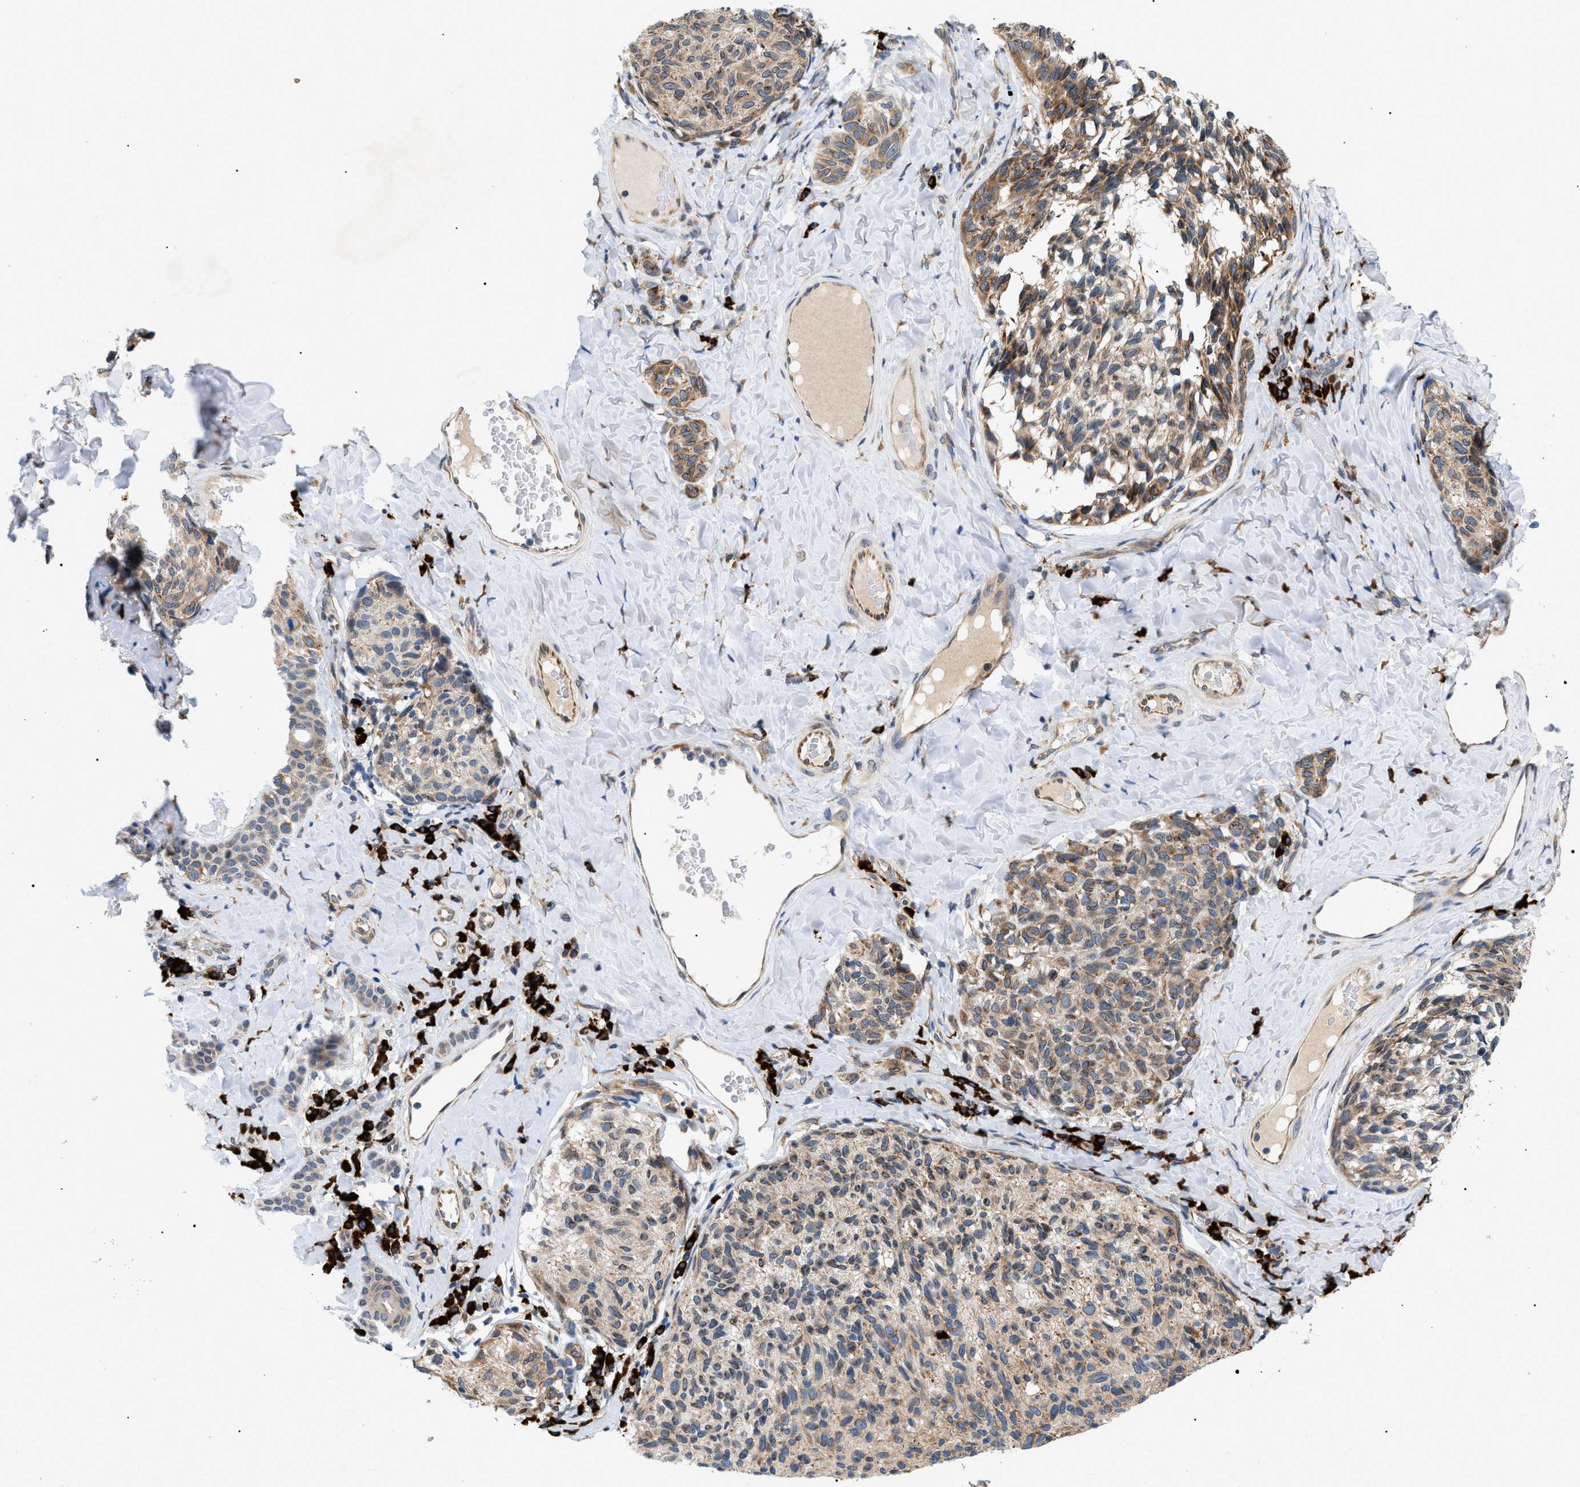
{"staining": {"intensity": "moderate", "quantity": ">75%", "location": "cytoplasmic/membranous"}, "tissue": "melanoma", "cell_type": "Tumor cells", "image_type": "cancer", "snomed": [{"axis": "morphology", "description": "Malignant melanoma, NOS"}, {"axis": "topography", "description": "Skin"}], "caption": "A photomicrograph showing moderate cytoplasmic/membranous expression in approximately >75% of tumor cells in melanoma, as visualized by brown immunohistochemical staining.", "gene": "DERL1", "patient": {"sex": "female", "age": 73}}